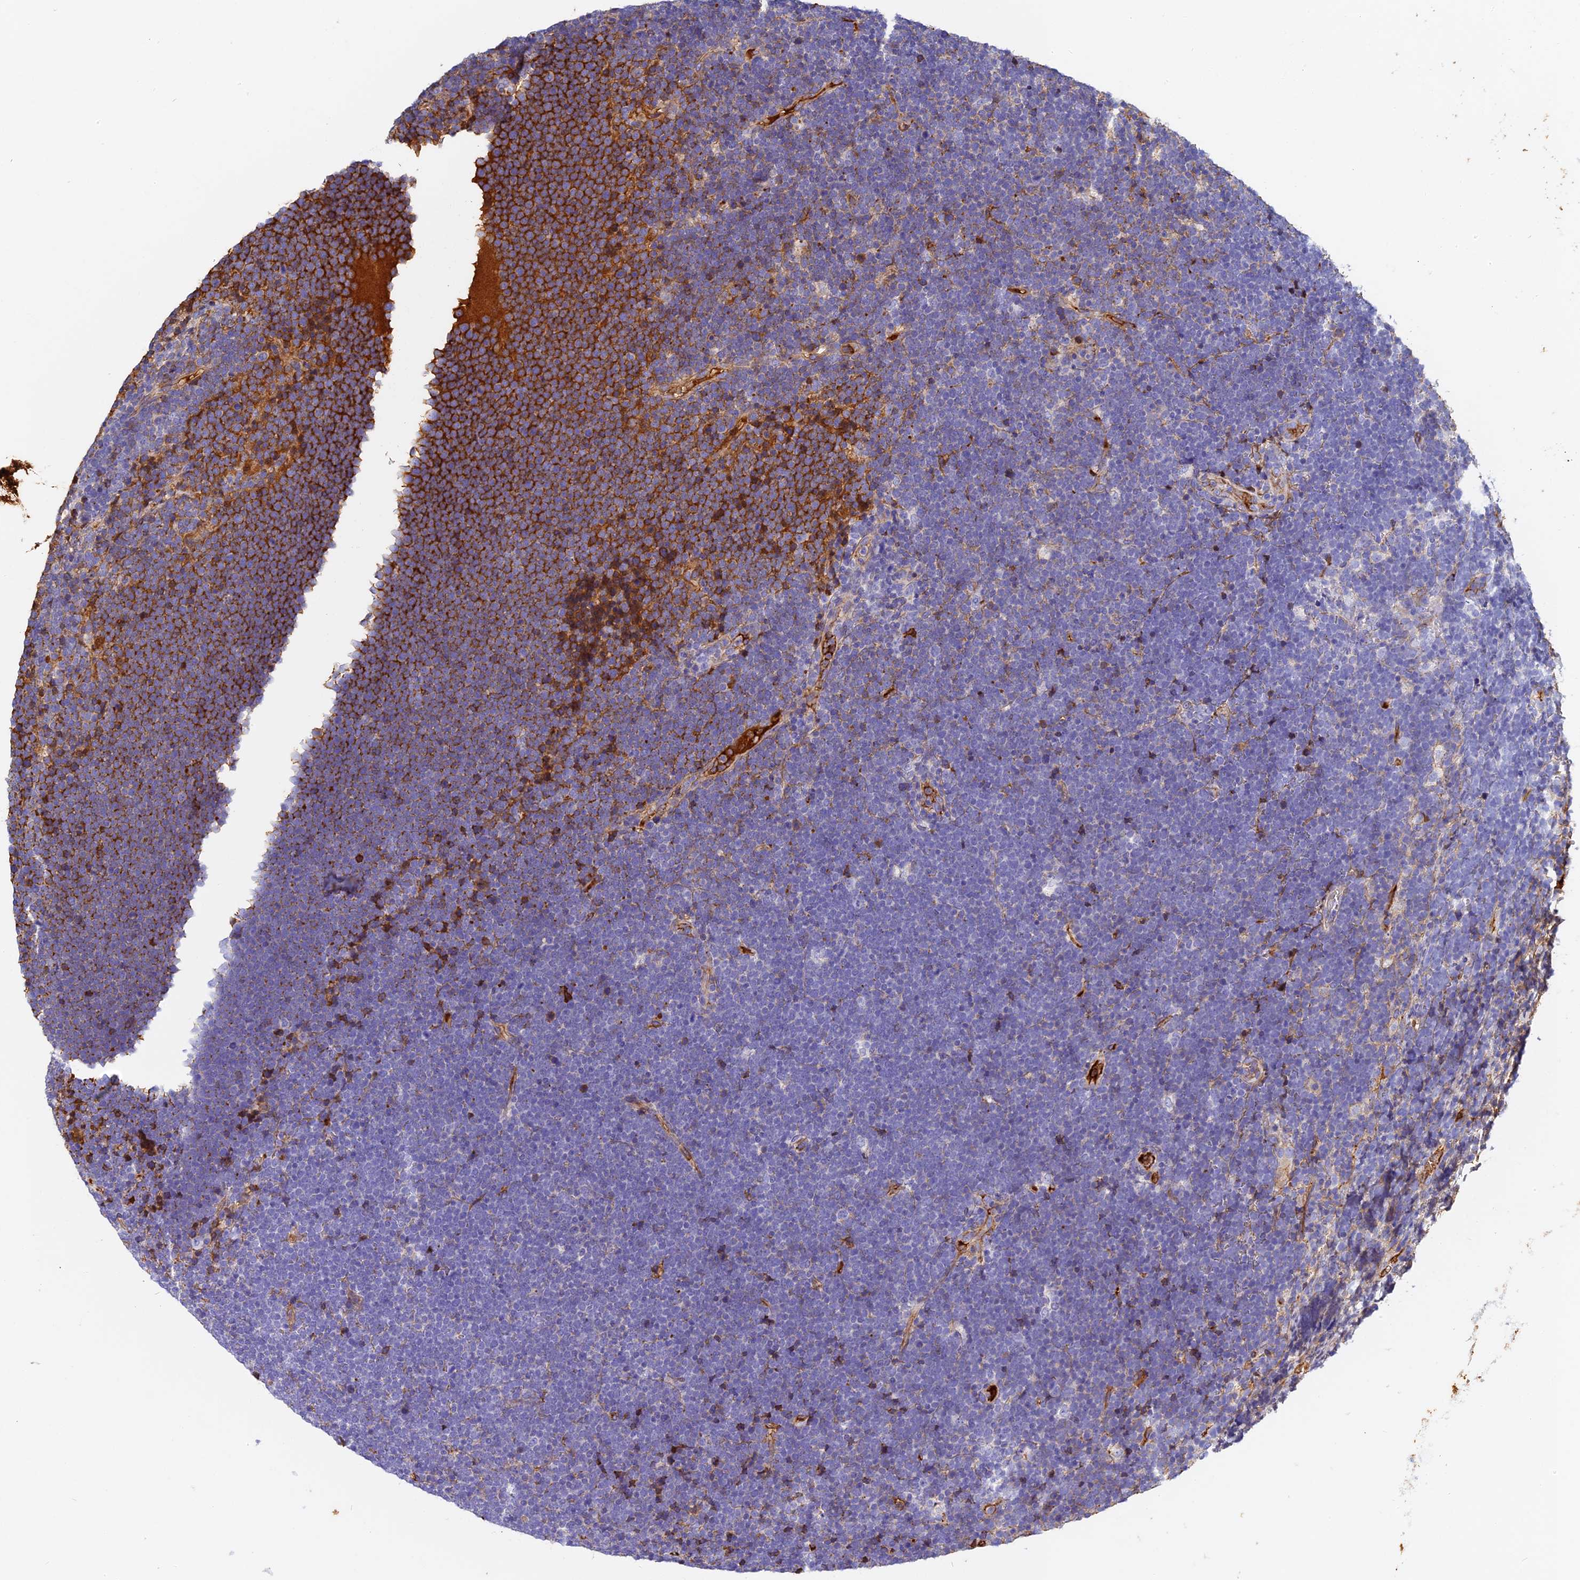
{"staining": {"intensity": "negative", "quantity": "none", "location": "none"}, "tissue": "lymphoma", "cell_type": "Tumor cells", "image_type": "cancer", "snomed": [{"axis": "morphology", "description": "Malignant lymphoma, non-Hodgkin's type, High grade"}, {"axis": "topography", "description": "Lymph node"}], "caption": "An immunohistochemistry micrograph of high-grade malignant lymphoma, non-Hodgkin's type is shown. There is no staining in tumor cells of high-grade malignant lymphoma, non-Hodgkin's type.", "gene": "ITIH1", "patient": {"sex": "male", "age": 13}}